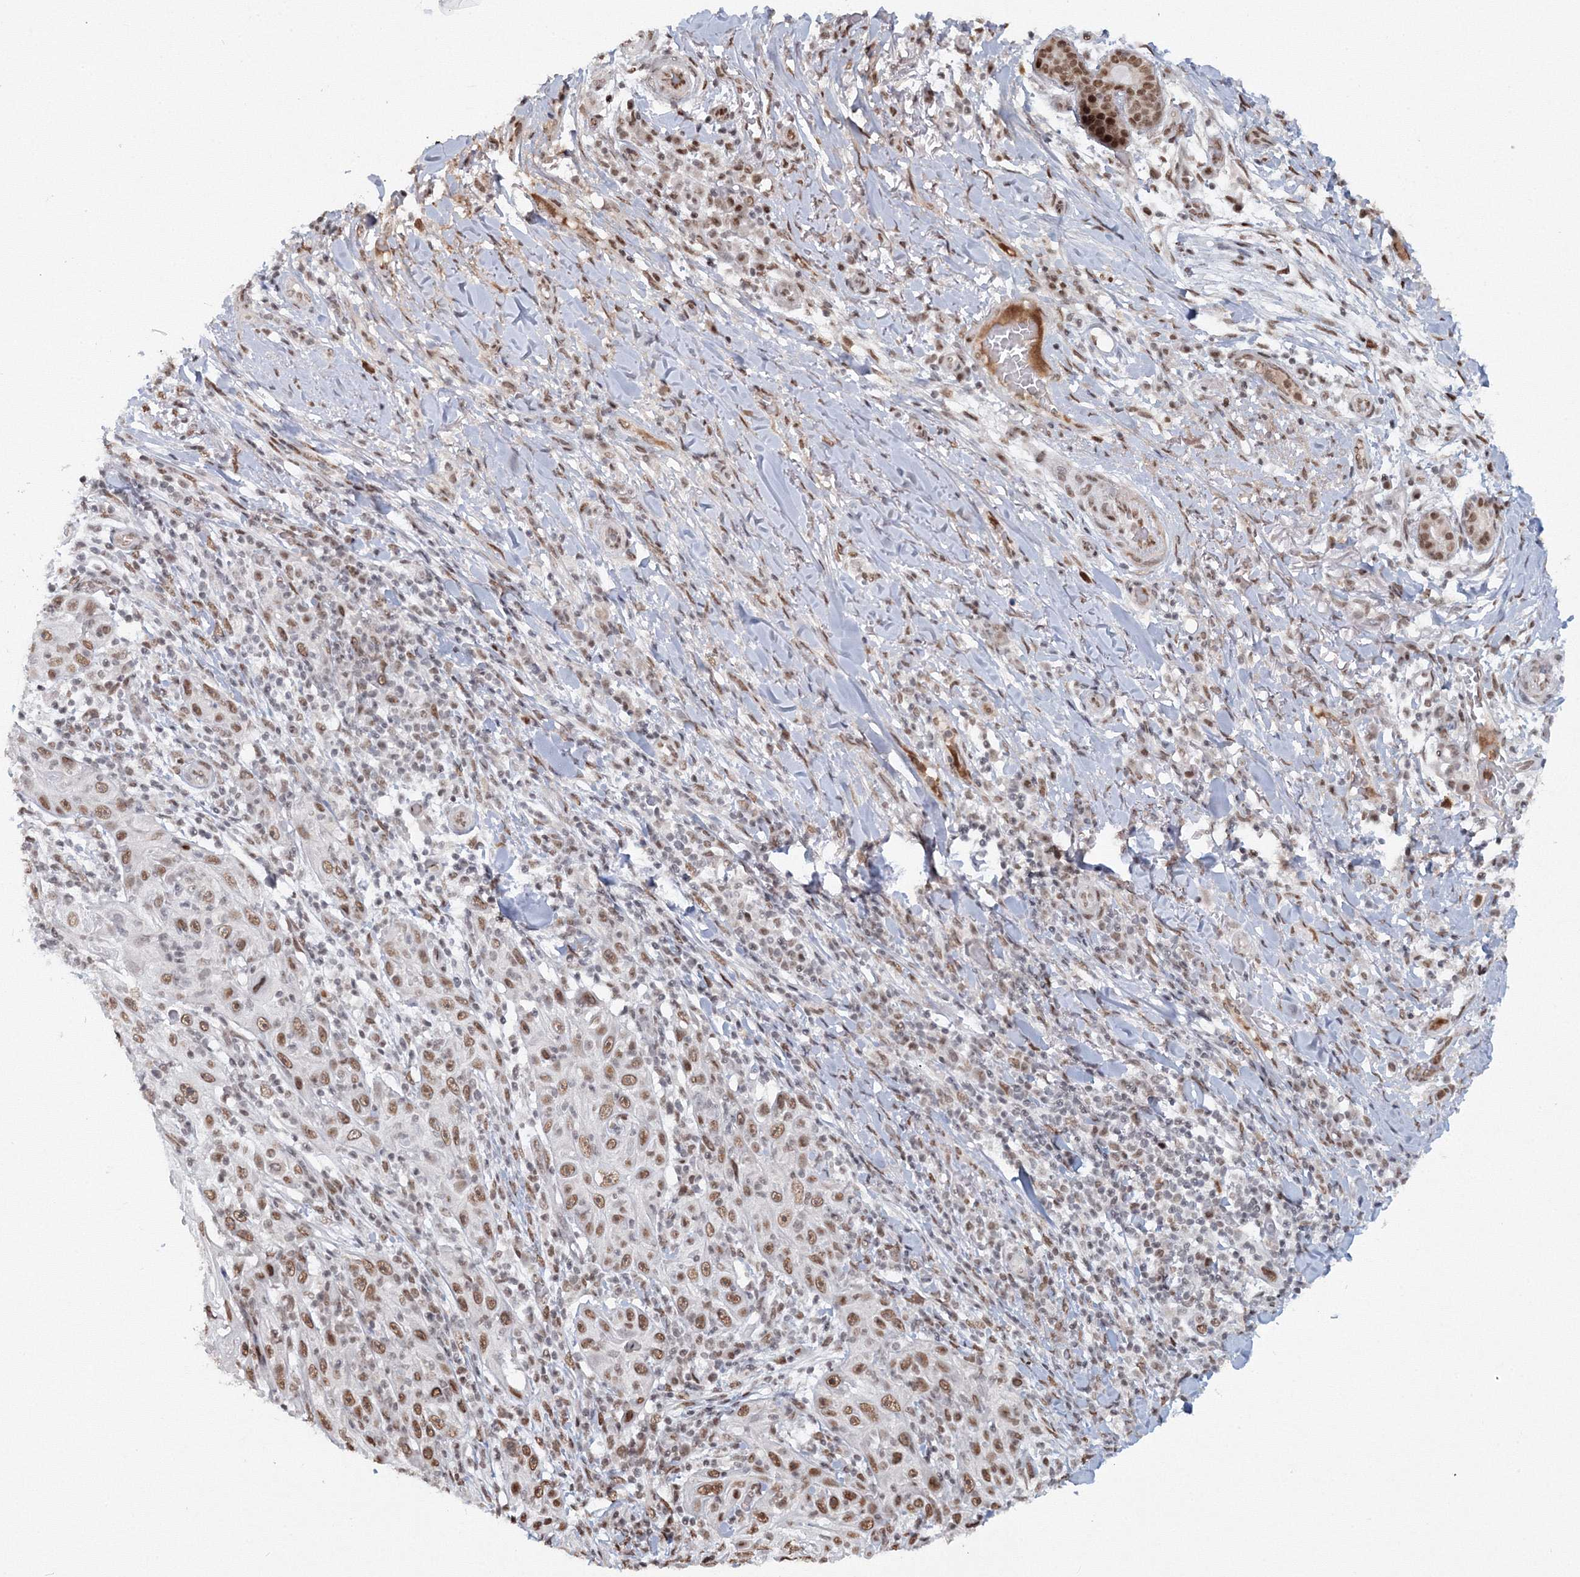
{"staining": {"intensity": "moderate", "quantity": ">75%", "location": "nuclear"}, "tissue": "skin cancer", "cell_type": "Tumor cells", "image_type": "cancer", "snomed": [{"axis": "morphology", "description": "Squamous cell carcinoma, NOS"}, {"axis": "topography", "description": "Skin"}], "caption": "Skin cancer (squamous cell carcinoma) stained with DAB IHC exhibits medium levels of moderate nuclear expression in about >75% of tumor cells.", "gene": "C3orf33", "patient": {"sex": "female", "age": 88}}